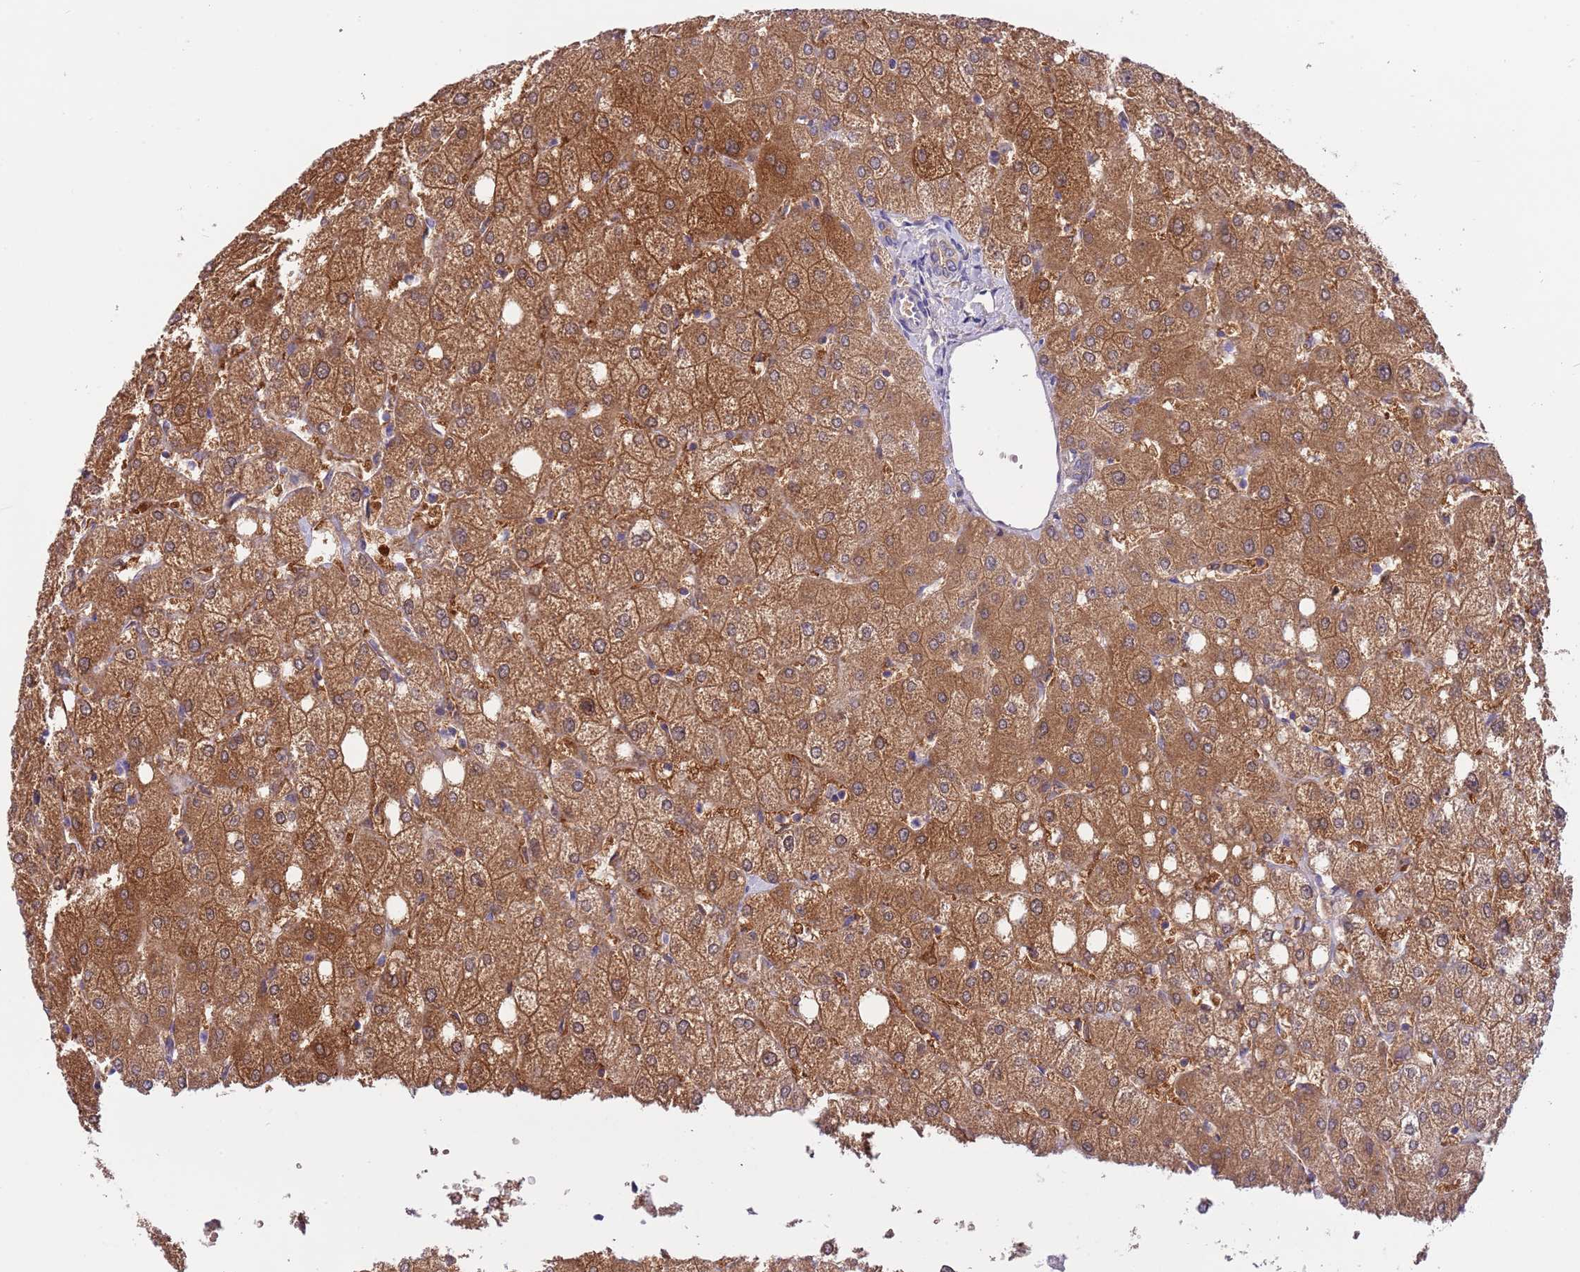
{"staining": {"intensity": "negative", "quantity": "none", "location": "none"}, "tissue": "liver", "cell_type": "Cholangiocytes", "image_type": "normal", "snomed": [{"axis": "morphology", "description": "Normal tissue, NOS"}, {"axis": "topography", "description": "Liver"}], "caption": "Immunohistochemistry histopathology image of unremarkable liver stained for a protein (brown), which exhibits no staining in cholangiocytes. Nuclei are stained in blue.", "gene": "CFAP73", "patient": {"sex": "female", "age": 54}}